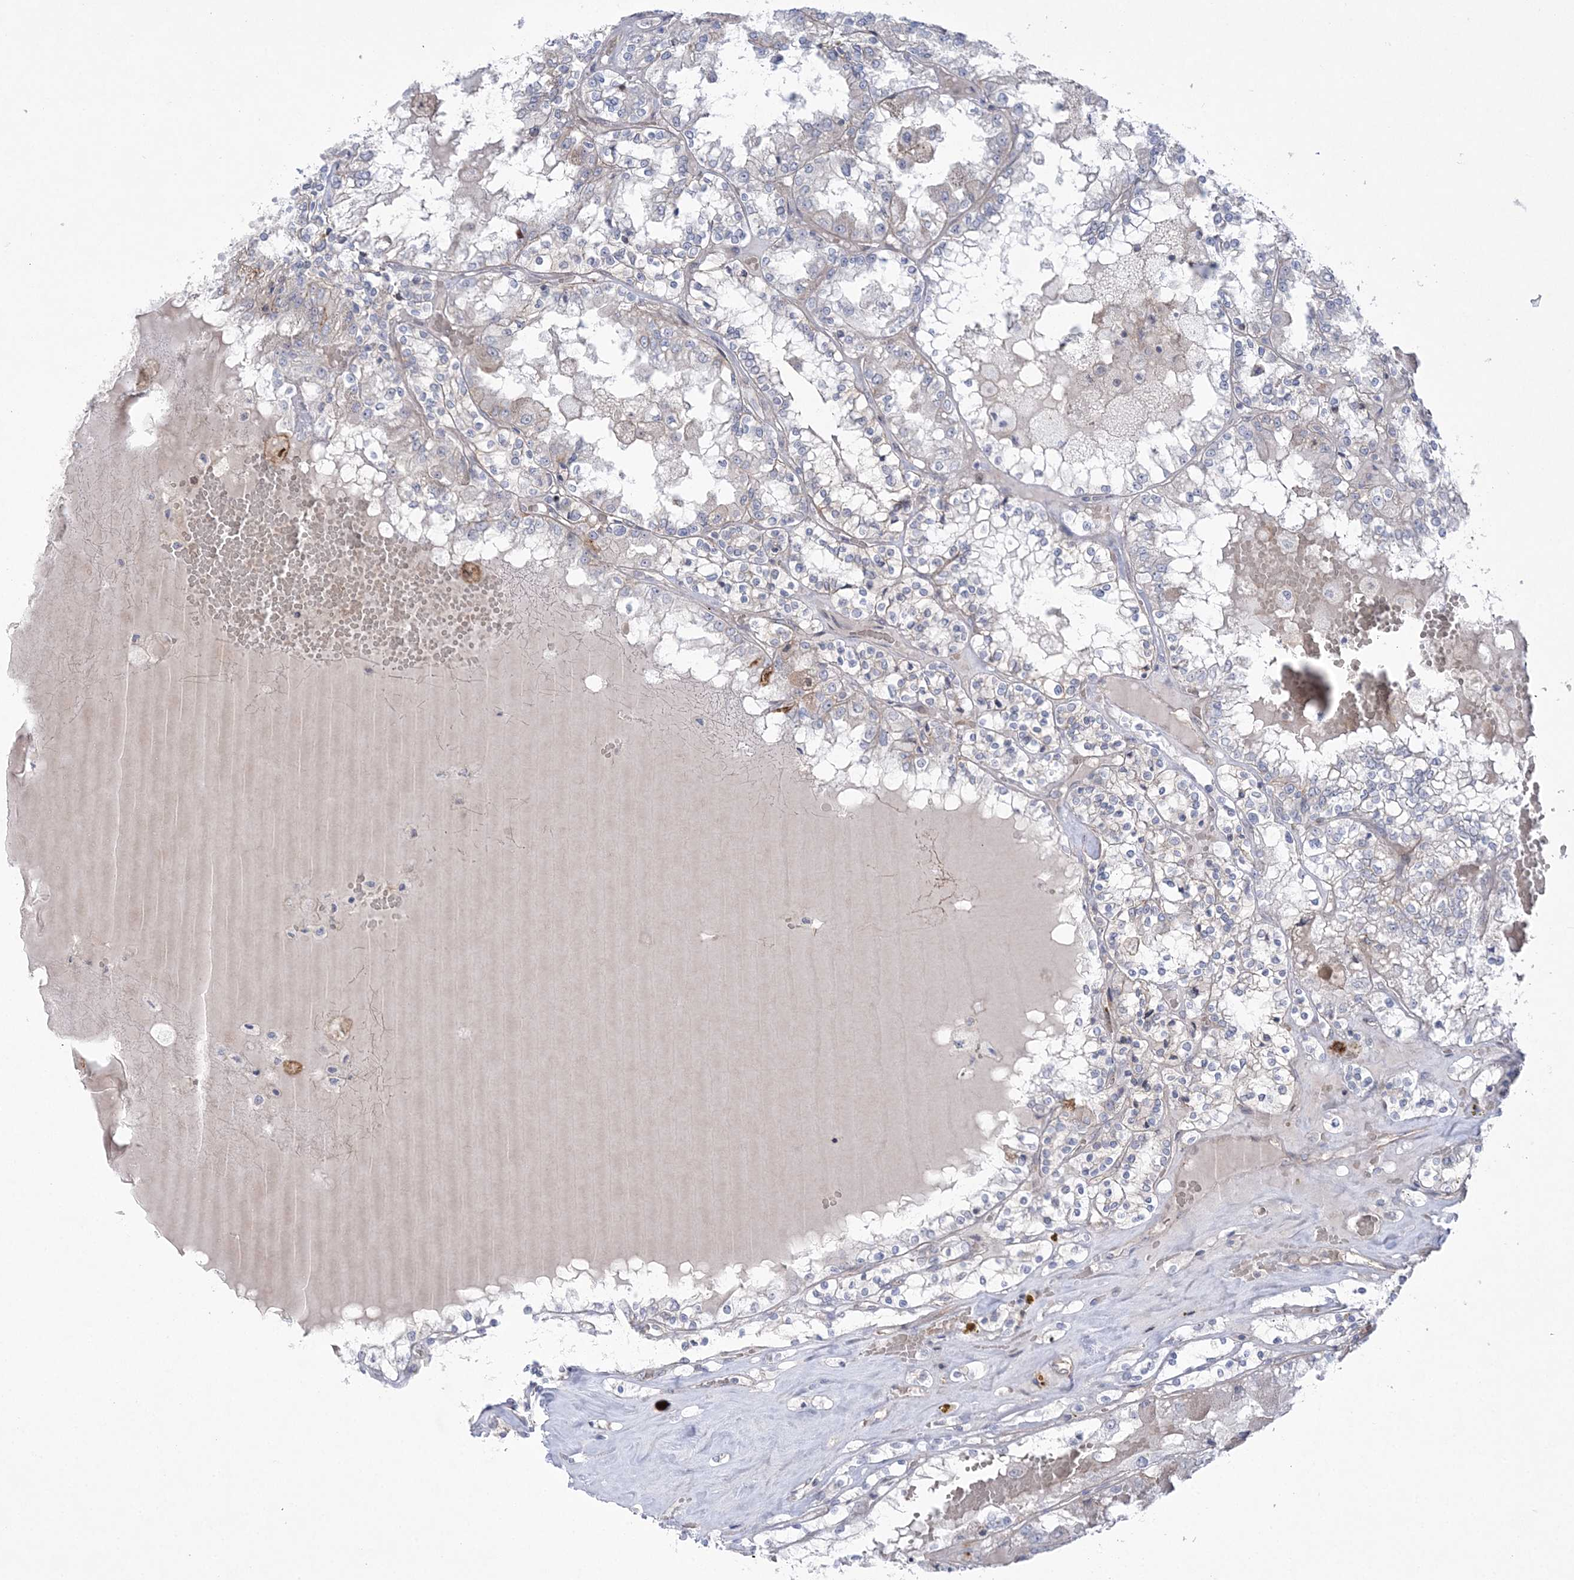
{"staining": {"intensity": "negative", "quantity": "none", "location": "none"}, "tissue": "renal cancer", "cell_type": "Tumor cells", "image_type": "cancer", "snomed": [{"axis": "morphology", "description": "Adenocarcinoma, NOS"}, {"axis": "topography", "description": "Kidney"}], "caption": "There is no significant expression in tumor cells of renal adenocarcinoma.", "gene": "ADAMTS12", "patient": {"sex": "female", "age": 56}}